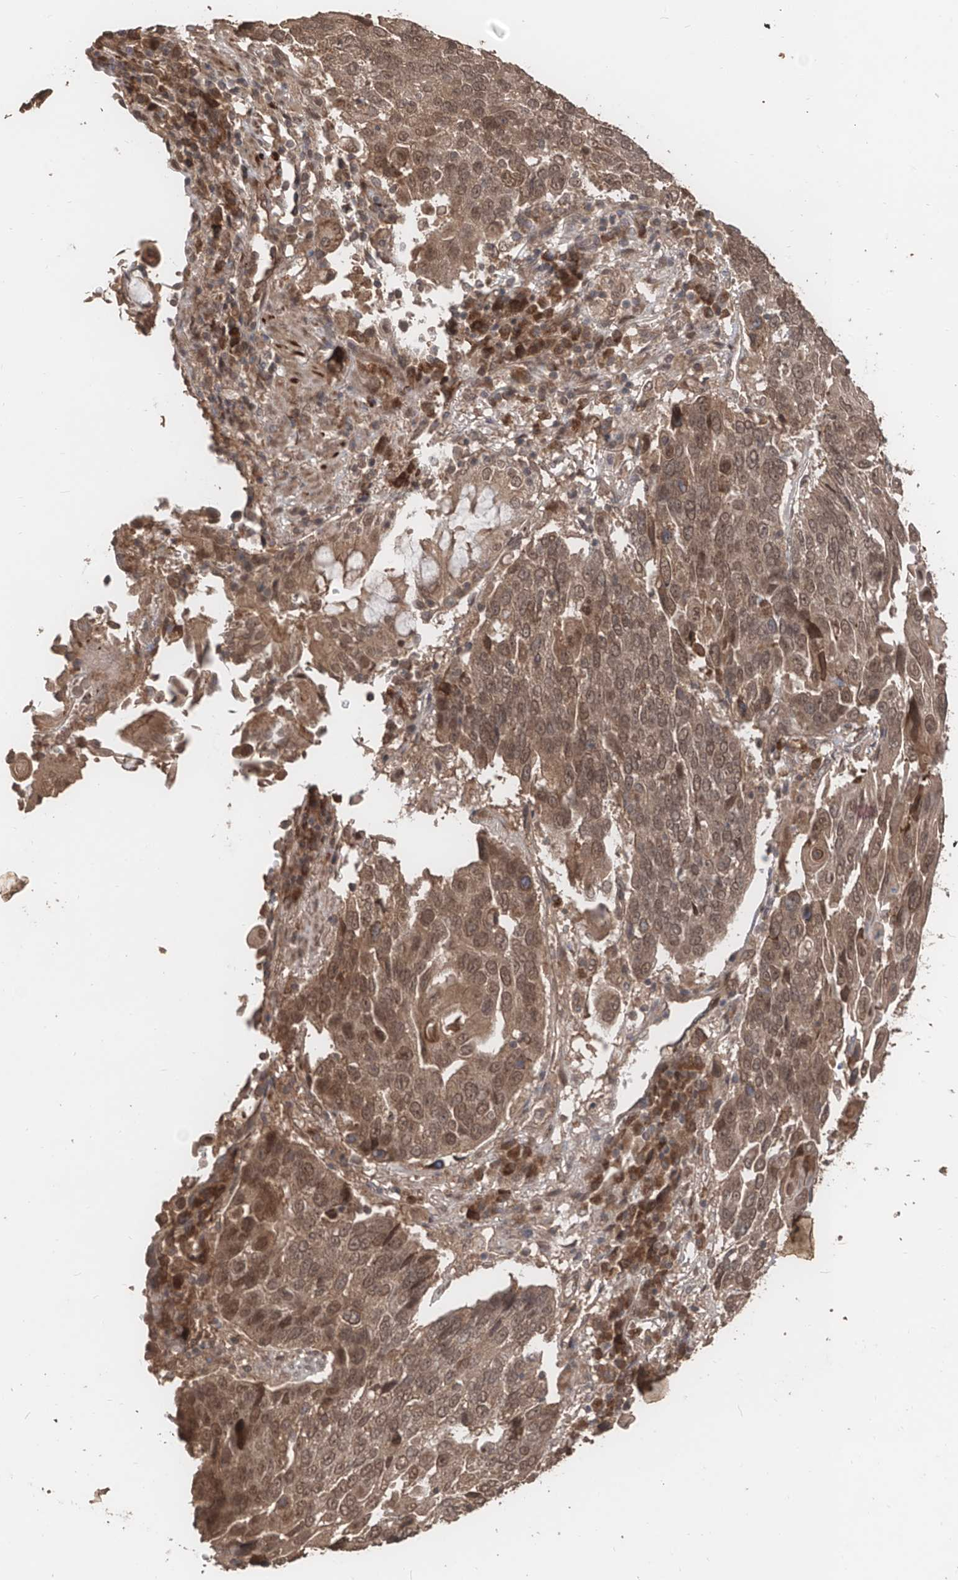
{"staining": {"intensity": "moderate", "quantity": ">75%", "location": "cytoplasmic/membranous,nuclear"}, "tissue": "lung cancer", "cell_type": "Tumor cells", "image_type": "cancer", "snomed": [{"axis": "morphology", "description": "Squamous cell carcinoma, NOS"}, {"axis": "topography", "description": "Lung"}], "caption": "This is an image of immunohistochemistry staining of lung squamous cell carcinoma, which shows moderate expression in the cytoplasmic/membranous and nuclear of tumor cells.", "gene": "FAM135A", "patient": {"sex": "male", "age": 66}}